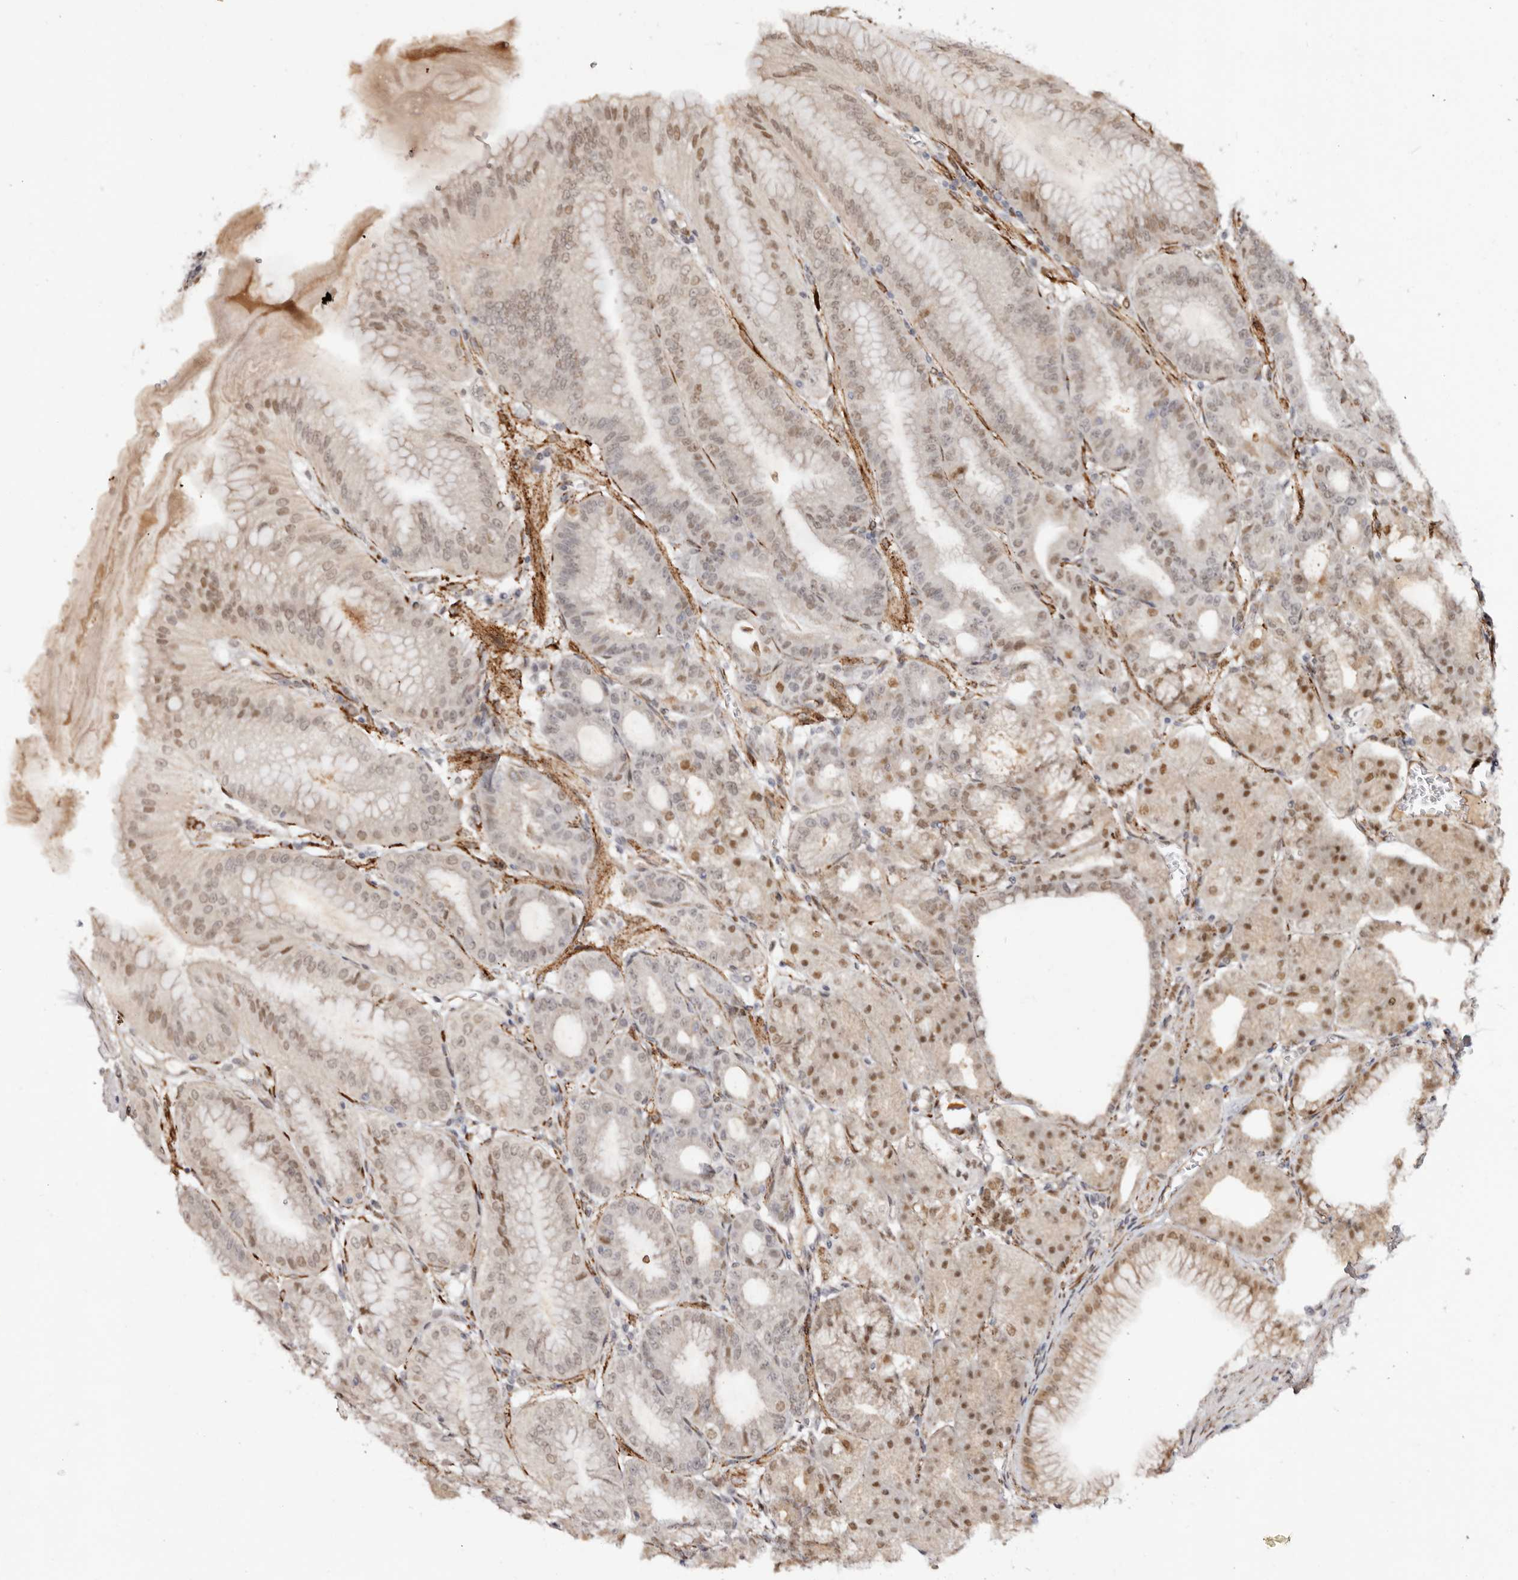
{"staining": {"intensity": "moderate", "quantity": "25%-75%", "location": "cytoplasmic/membranous,nuclear"}, "tissue": "stomach", "cell_type": "Glandular cells", "image_type": "normal", "snomed": [{"axis": "morphology", "description": "Normal tissue, NOS"}, {"axis": "topography", "description": "Stomach, lower"}], "caption": "Protein expression analysis of benign human stomach reveals moderate cytoplasmic/membranous,nuclear expression in approximately 25%-75% of glandular cells. (DAB (3,3'-diaminobenzidine) IHC with brightfield microscopy, high magnification).", "gene": "BCL2L15", "patient": {"sex": "male", "age": 71}}